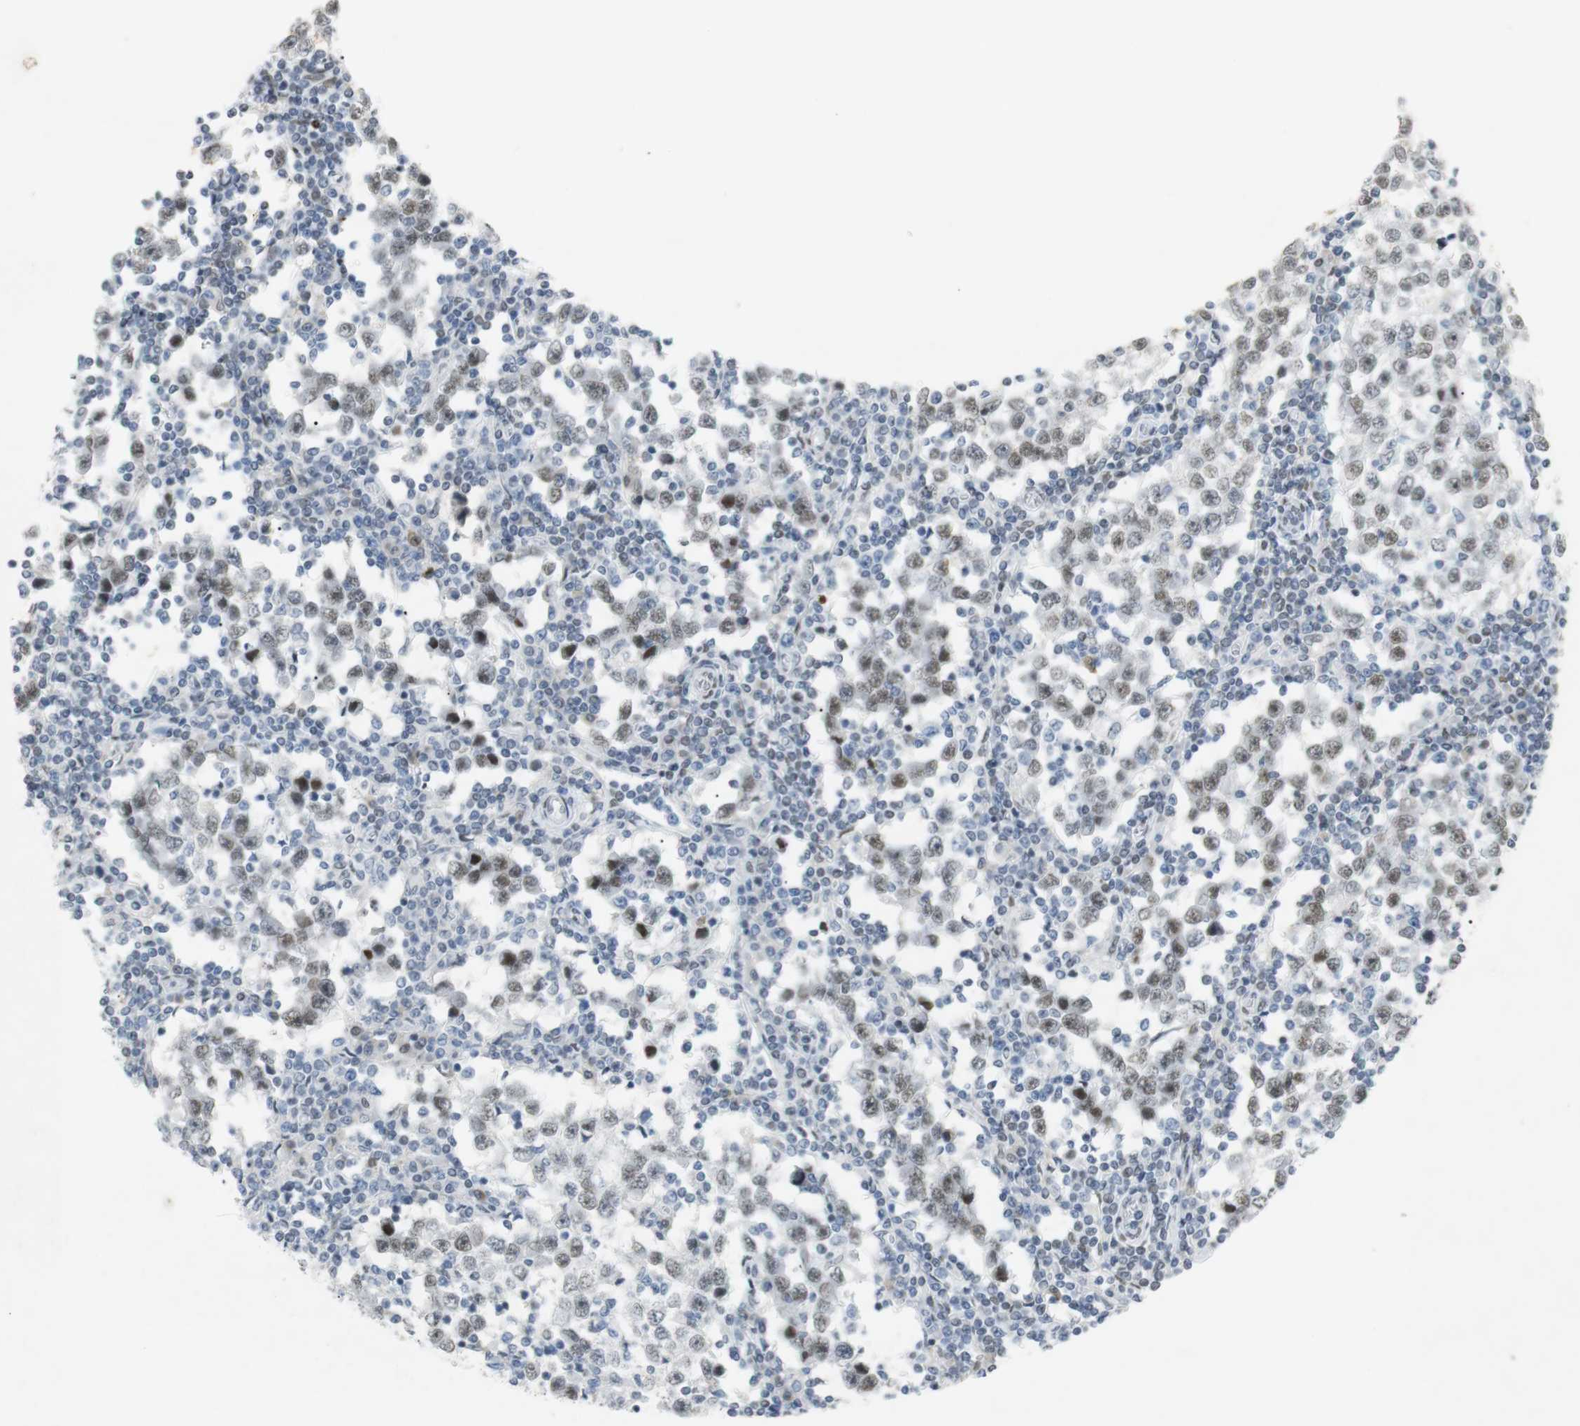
{"staining": {"intensity": "weak", "quantity": ">75%", "location": "nuclear"}, "tissue": "testis cancer", "cell_type": "Tumor cells", "image_type": "cancer", "snomed": [{"axis": "morphology", "description": "Seminoma, NOS"}, {"axis": "topography", "description": "Testis"}], "caption": "Approximately >75% of tumor cells in testis cancer (seminoma) show weak nuclear protein staining as visualized by brown immunohistochemical staining.", "gene": "BMI1", "patient": {"sex": "male", "age": 65}}